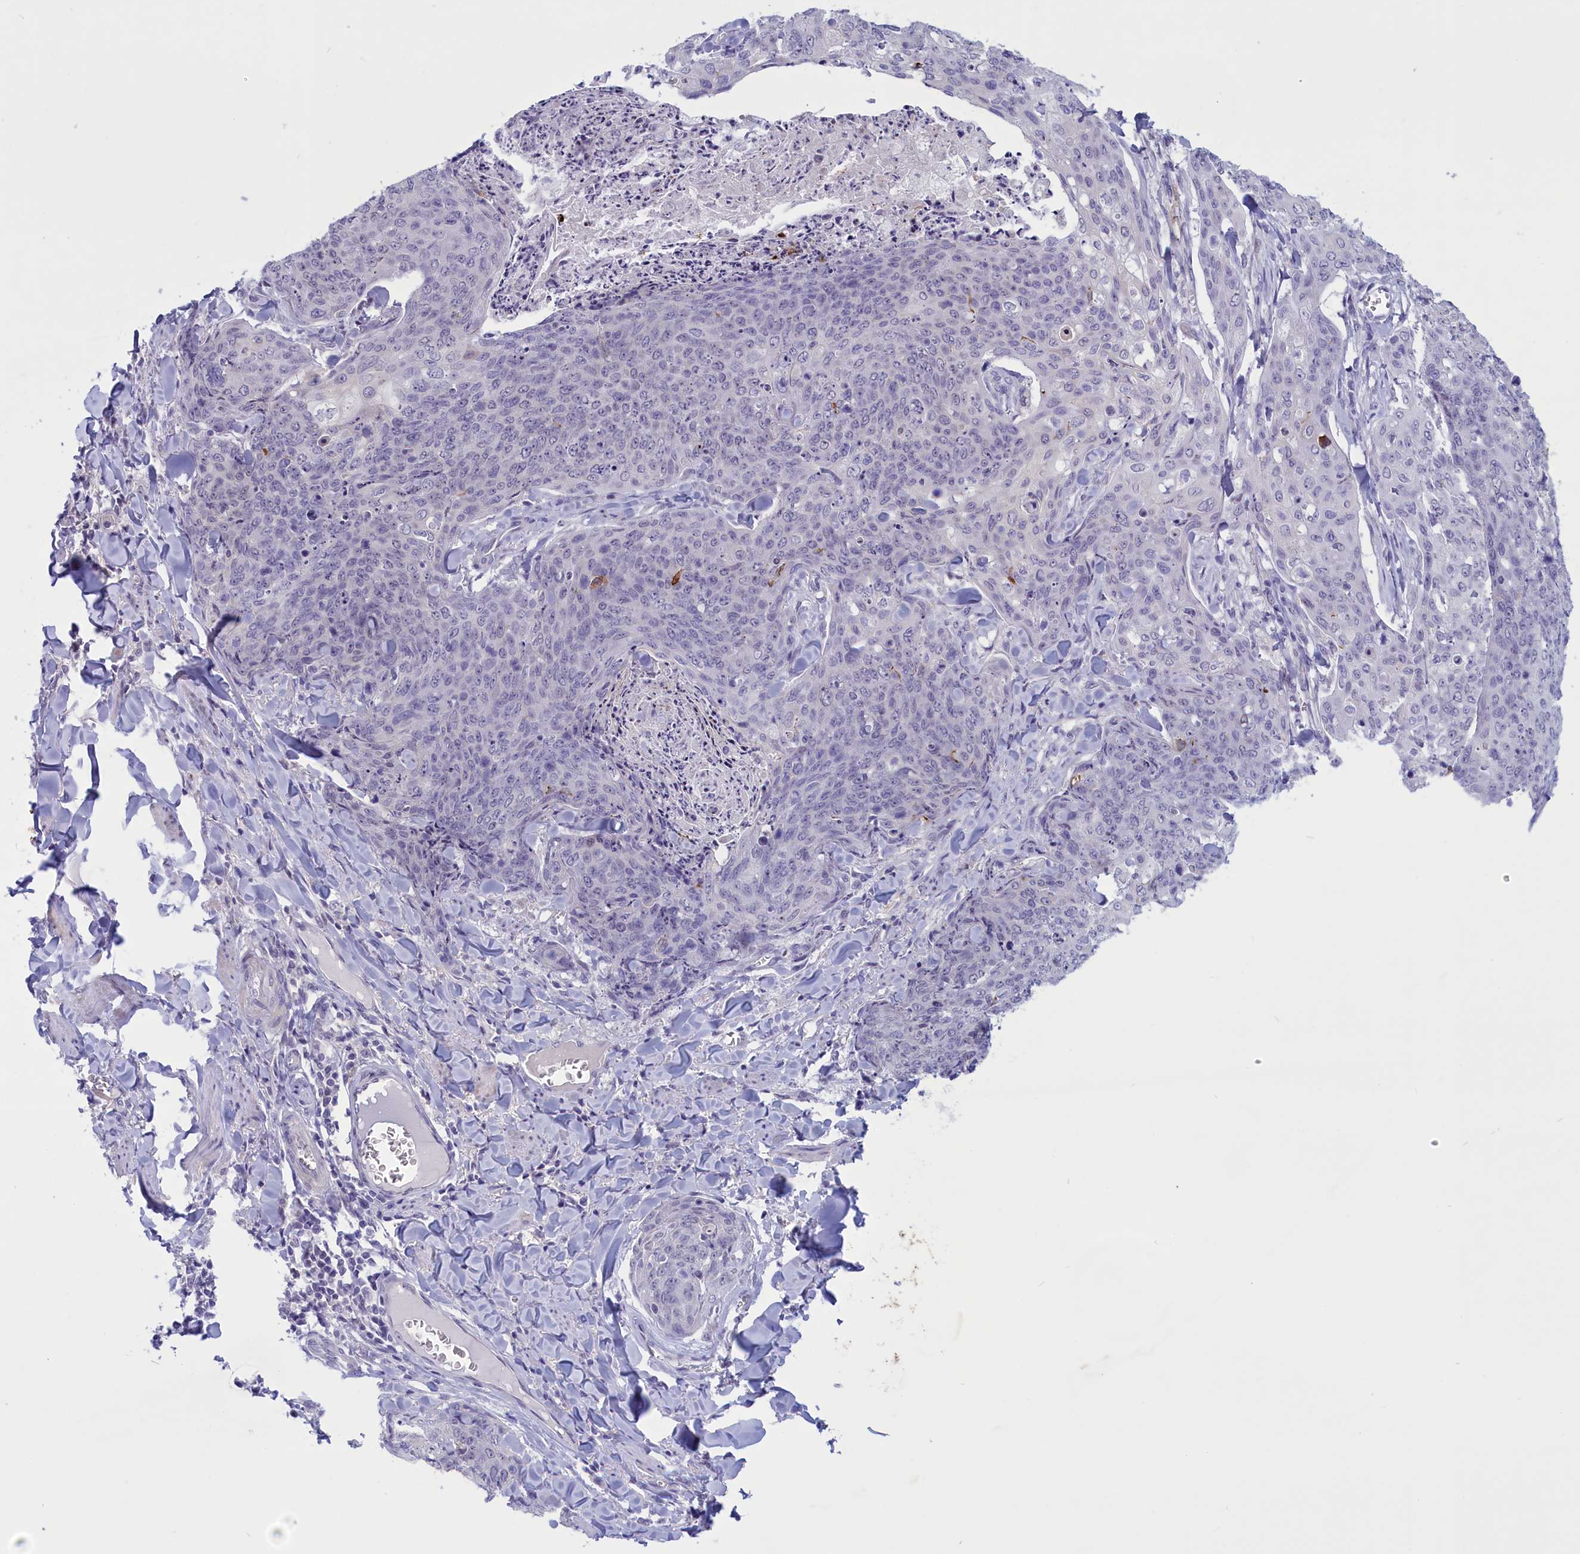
{"staining": {"intensity": "negative", "quantity": "none", "location": "none"}, "tissue": "skin cancer", "cell_type": "Tumor cells", "image_type": "cancer", "snomed": [{"axis": "morphology", "description": "Squamous cell carcinoma, NOS"}, {"axis": "topography", "description": "Skin"}, {"axis": "topography", "description": "Vulva"}], "caption": "The micrograph displays no significant staining in tumor cells of squamous cell carcinoma (skin).", "gene": "ELOA2", "patient": {"sex": "female", "age": 85}}